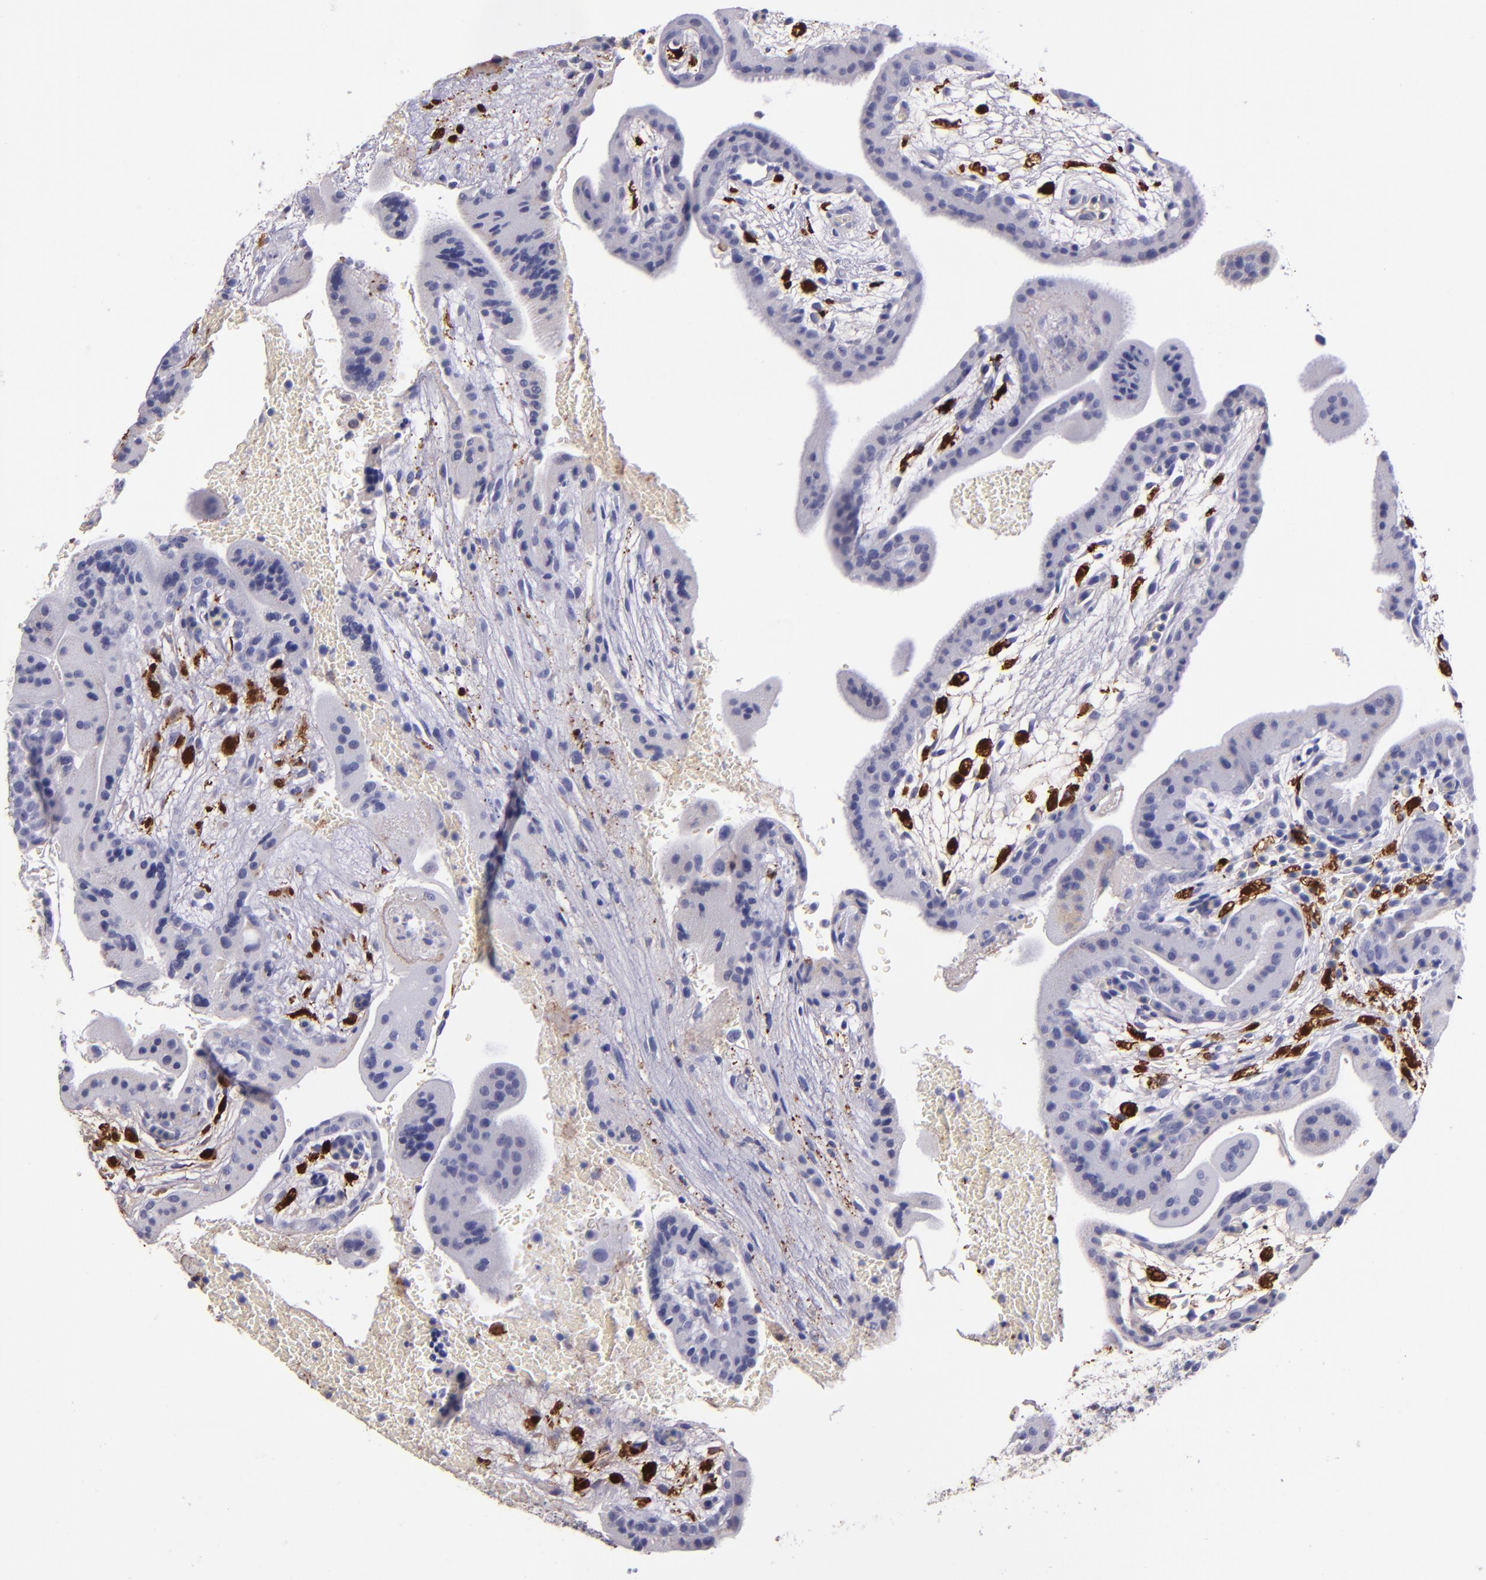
{"staining": {"intensity": "negative", "quantity": "none", "location": "none"}, "tissue": "placenta", "cell_type": "Decidual cells", "image_type": "normal", "snomed": [{"axis": "morphology", "description": "Normal tissue, NOS"}, {"axis": "topography", "description": "Placenta"}], "caption": "Decidual cells are negative for brown protein staining in unremarkable placenta. (DAB (3,3'-diaminobenzidine) immunohistochemistry (IHC) visualized using brightfield microscopy, high magnification).", "gene": "F13A1", "patient": {"sex": "female", "age": 35}}